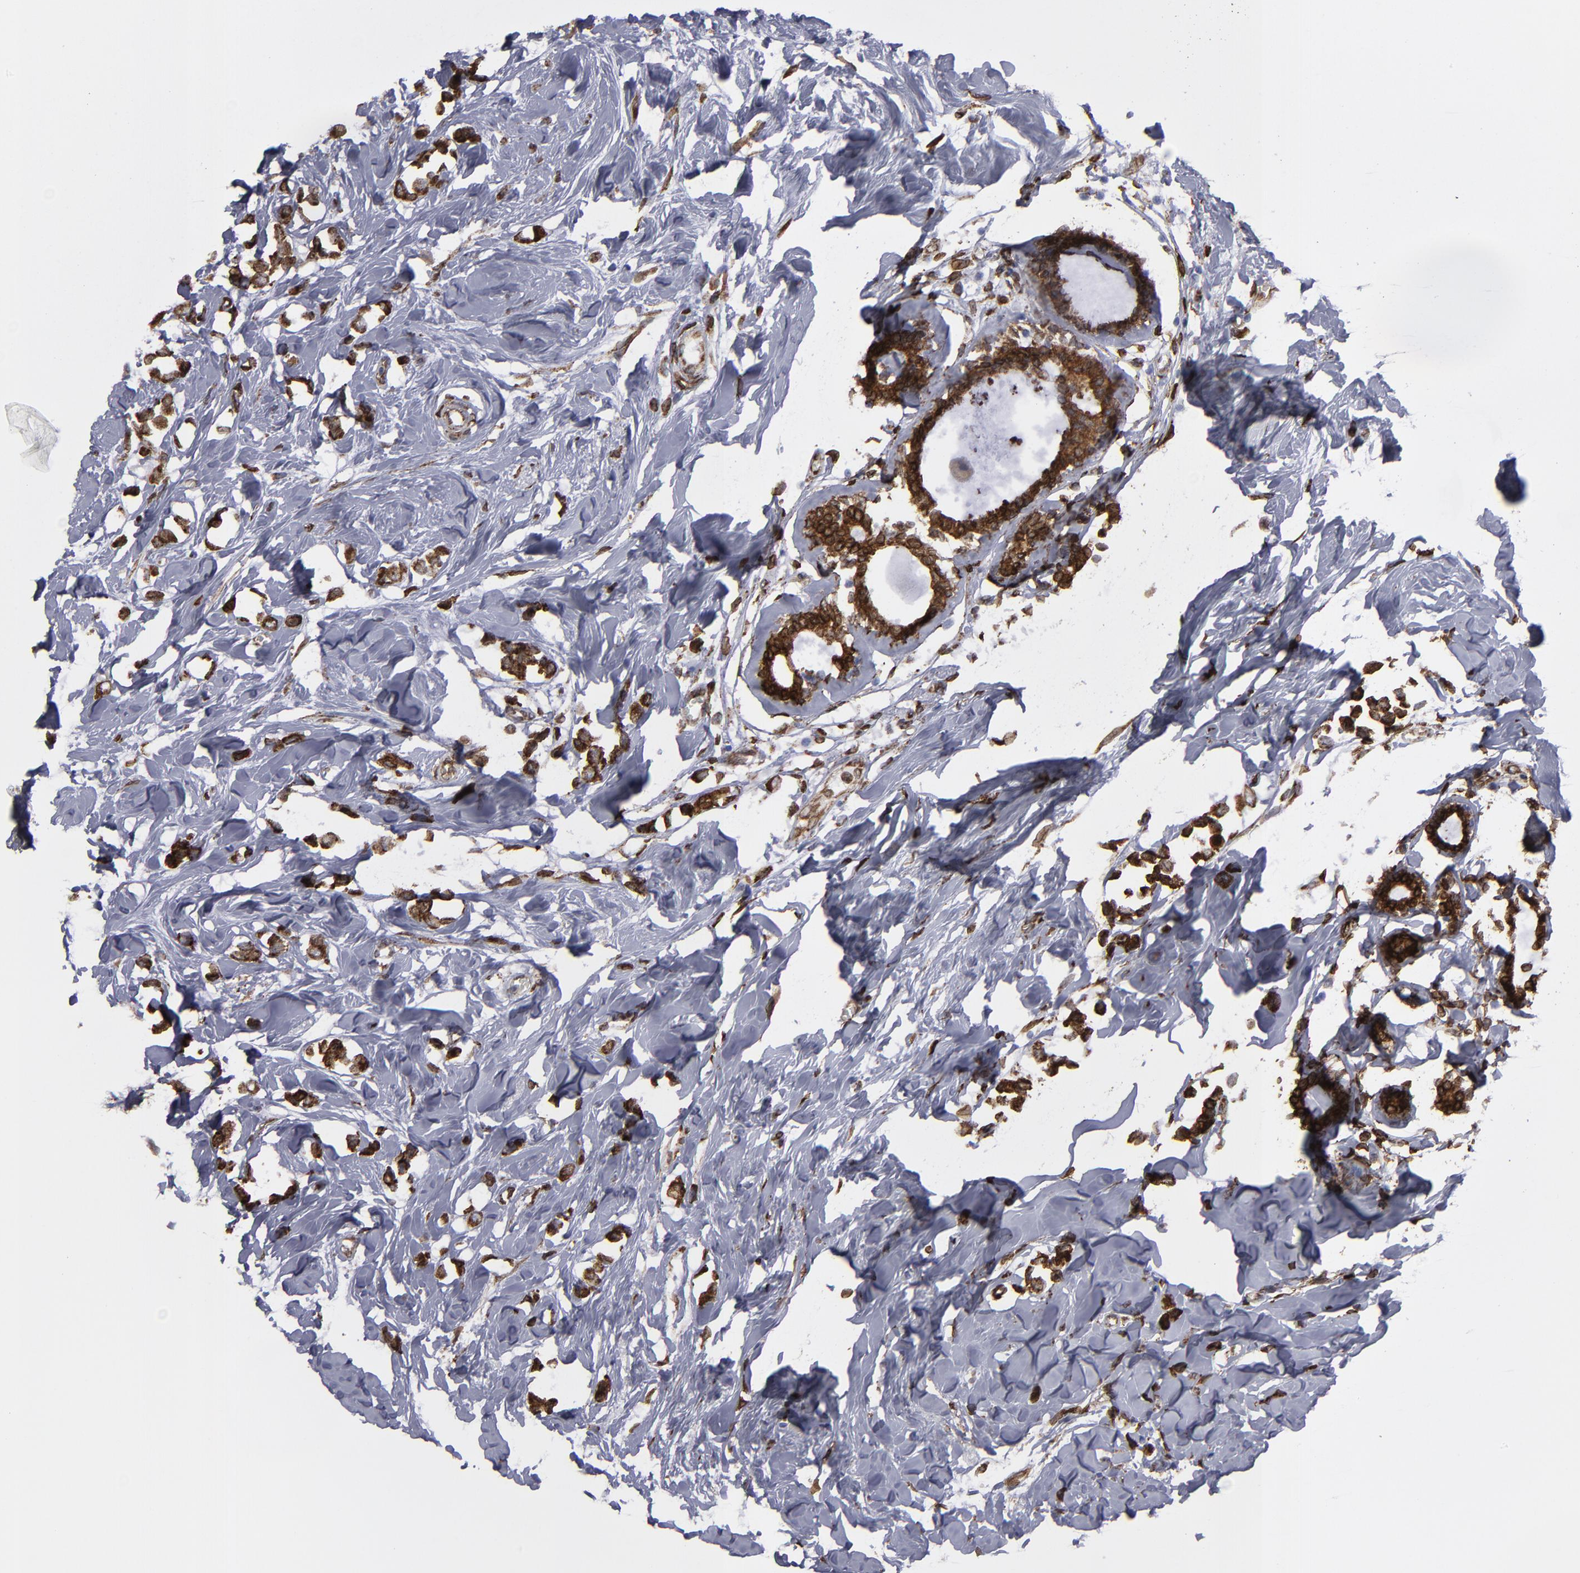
{"staining": {"intensity": "strong", "quantity": ">75%", "location": "cytoplasmic/membranous"}, "tissue": "breast cancer", "cell_type": "Tumor cells", "image_type": "cancer", "snomed": [{"axis": "morphology", "description": "Lobular carcinoma"}, {"axis": "topography", "description": "Breast"}], "caption": "Breast cancer tissue demonstrates strong cytoplasmic/membranous positivity in approximately >75% of tumor cells", "gene": "ERLIN2", "patient": {"sex": "female", "age": 51}}